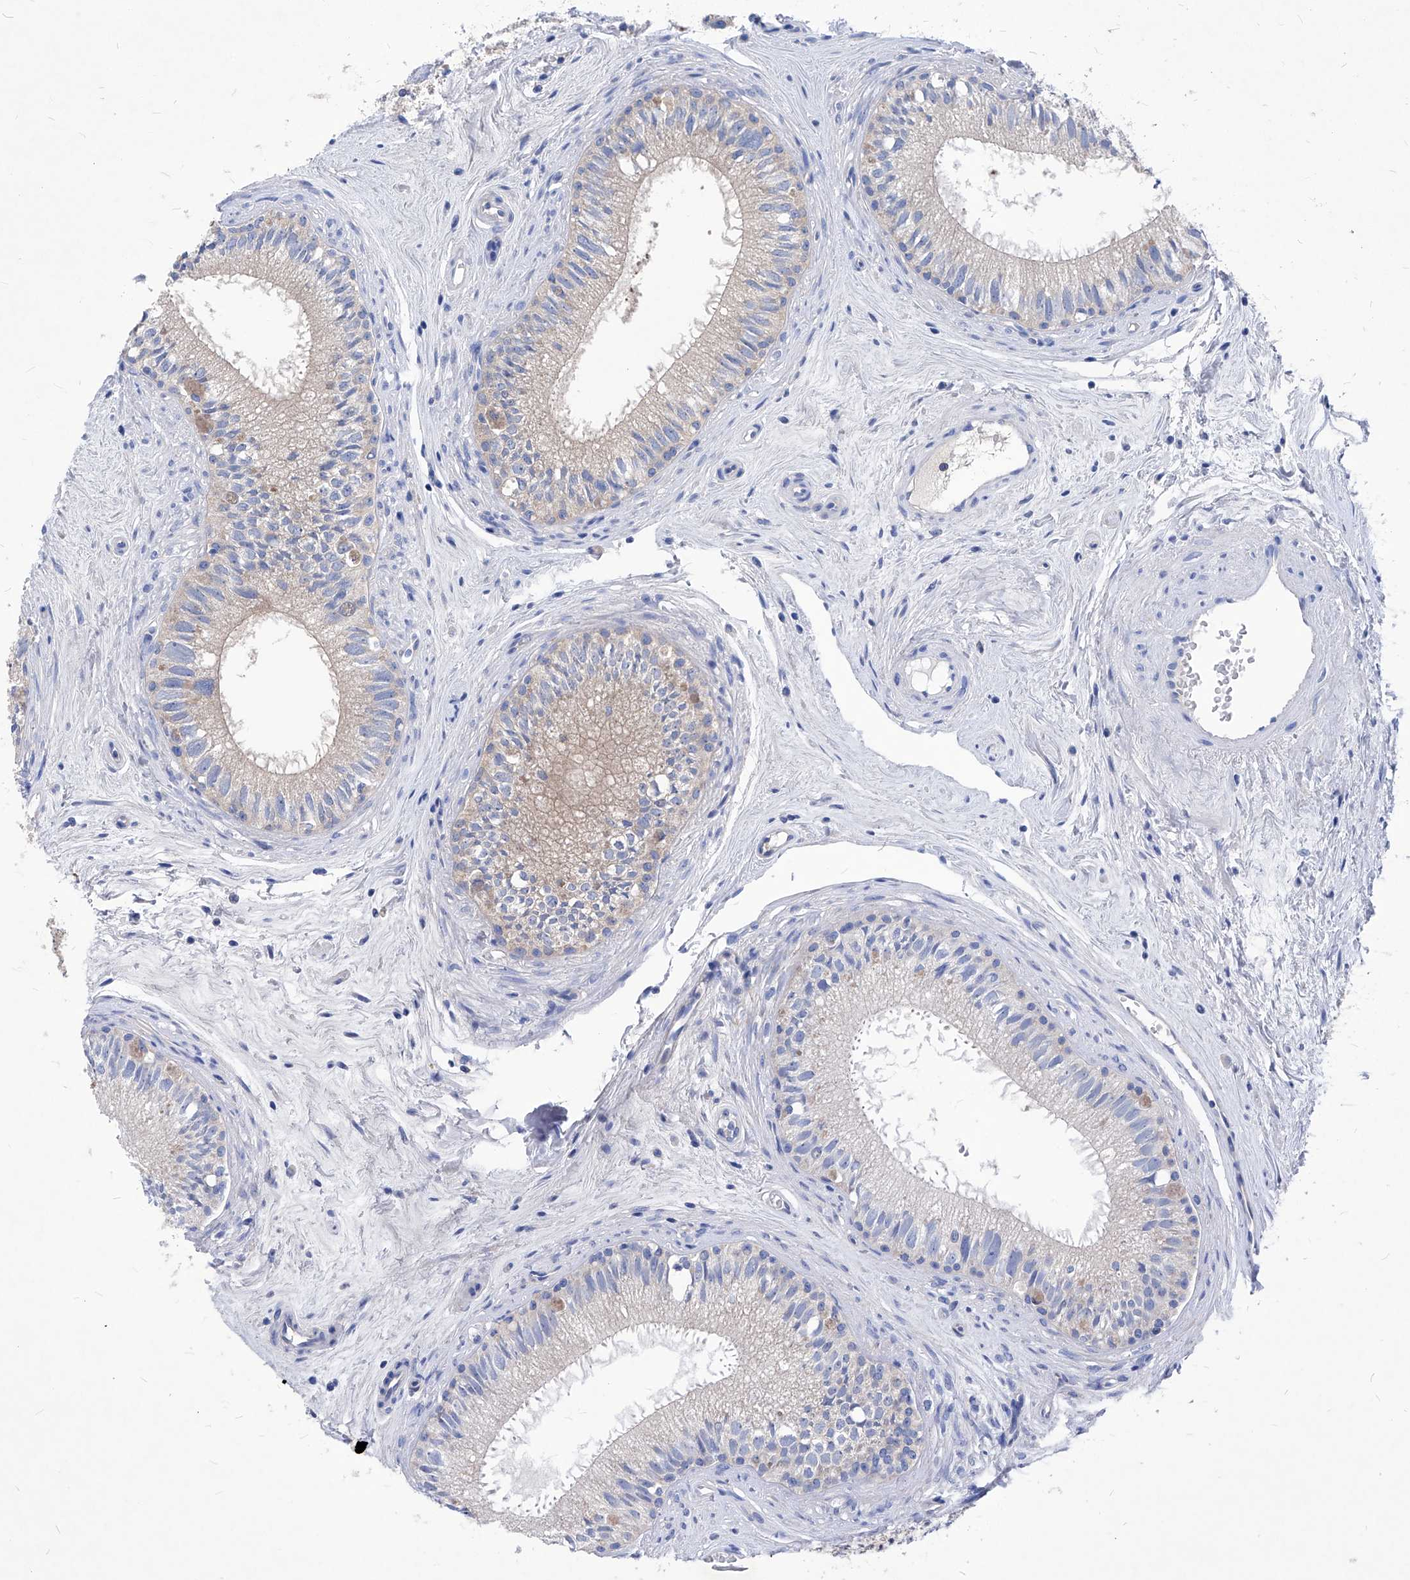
{"staining": {"intensity": "moderate", "quantity": "<25%", "location": "cytoplasmic/membranous"}, "tissue": "epididymis", "cell_type": "Glandular cells", "image_type": "normal", "snomed": [{"axis": "morphology", "description": "Normal tissue, NOS"}, {"axis": "topography", "description": "Epididymis"}], "caption": "IHC of normal epididymis demonstrates low levels of moderate cytoplasmic/membranous staining in approximately <25% of glandular cells.", "gene": "XPNPEP1", "patient": {"sex": "male", "age": 71}}